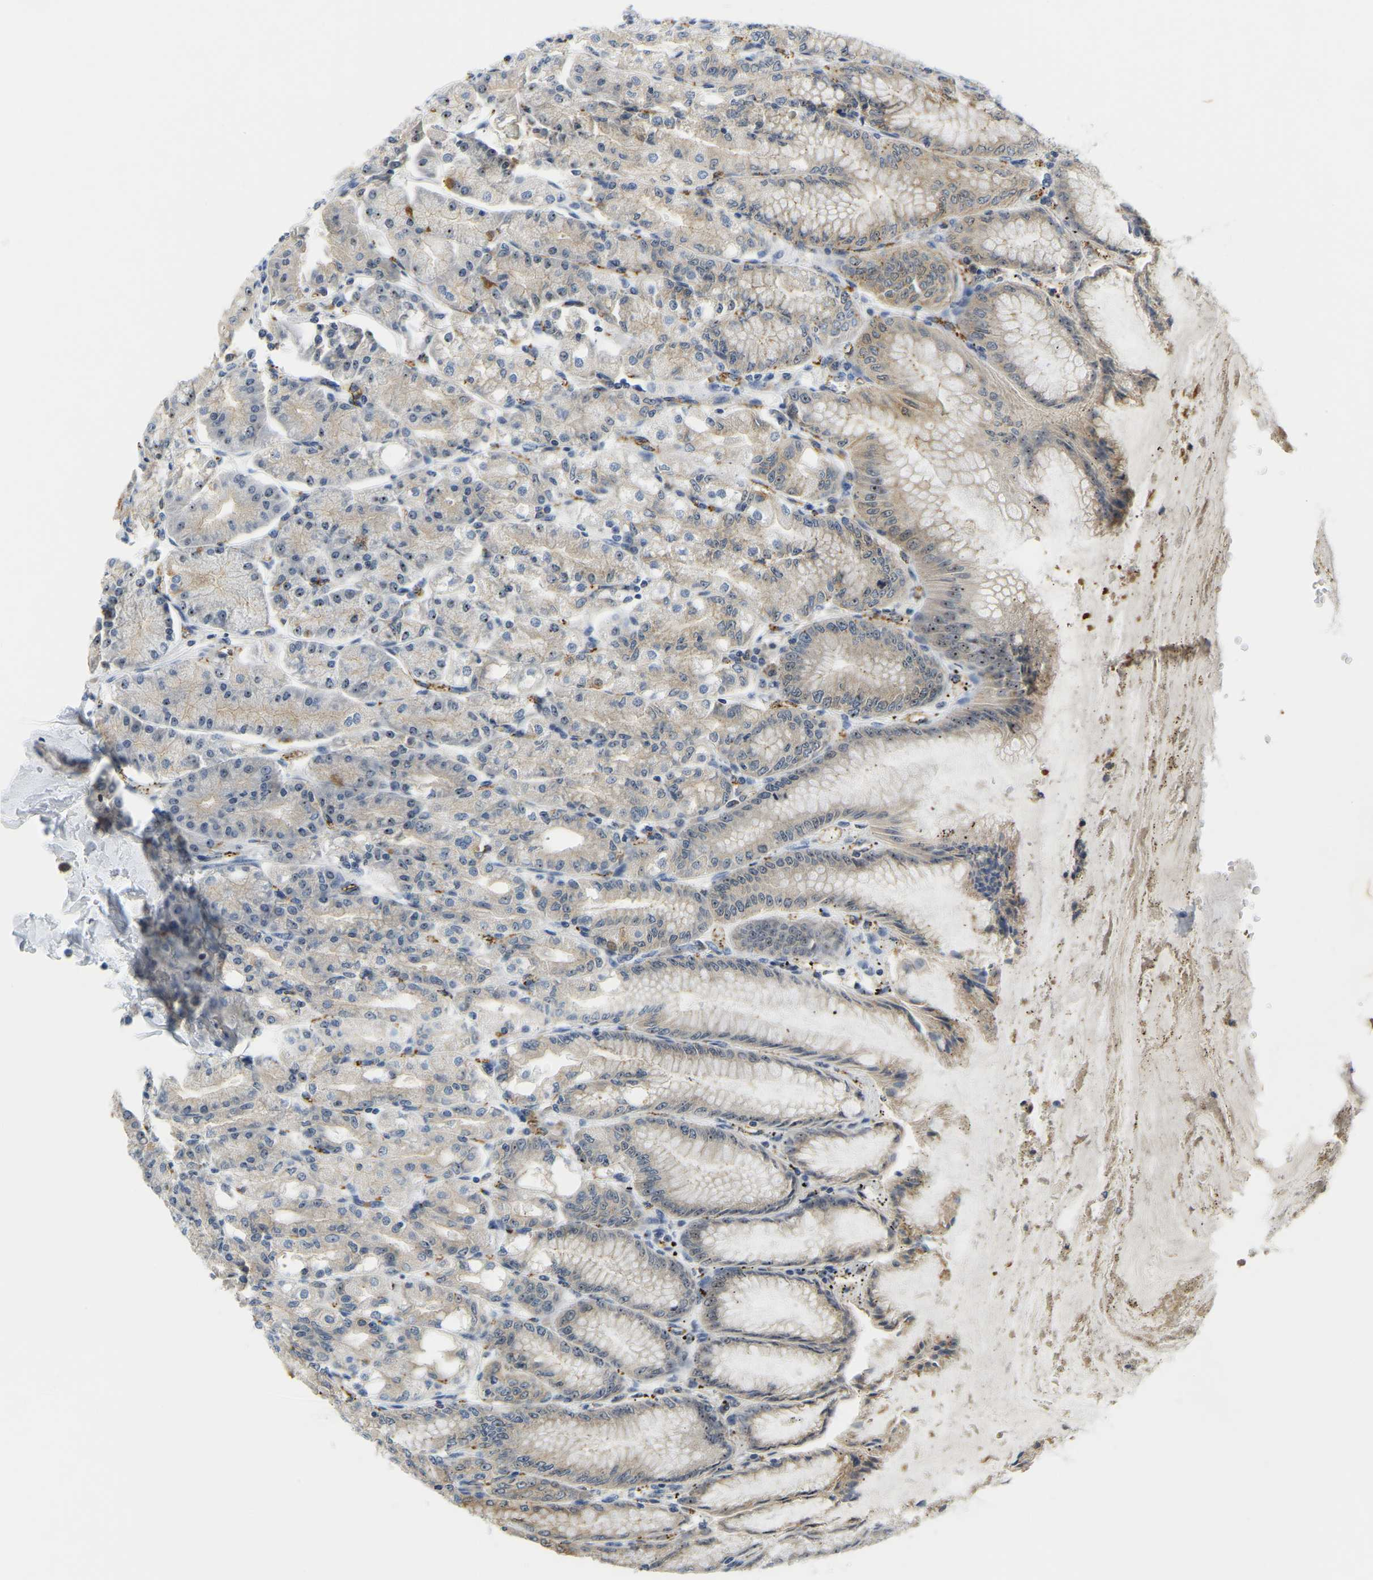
{"staining": {"intensity": "moderate", "quantity": "<25%", "location": "nuclear"}, "tissue": "stomach", "cell_type": "Glandular cells", "image_type": "normal", "snomed": [{"axis": "morphology", "description": "Normal tissue, NOS"}, {"axis": "topography", "description": "Stomach, lower"}], "caption": "Glandular cells exhibit low levels of moderate nuclear staining in approximately <25% of cells in normal stomach. Using DAB (brown) and hematoxylin (blue) stains, captured at high magnification using brightfield microscopy.", "gene": "RRP1", "patient": {"sex": "male", "age": 71}}